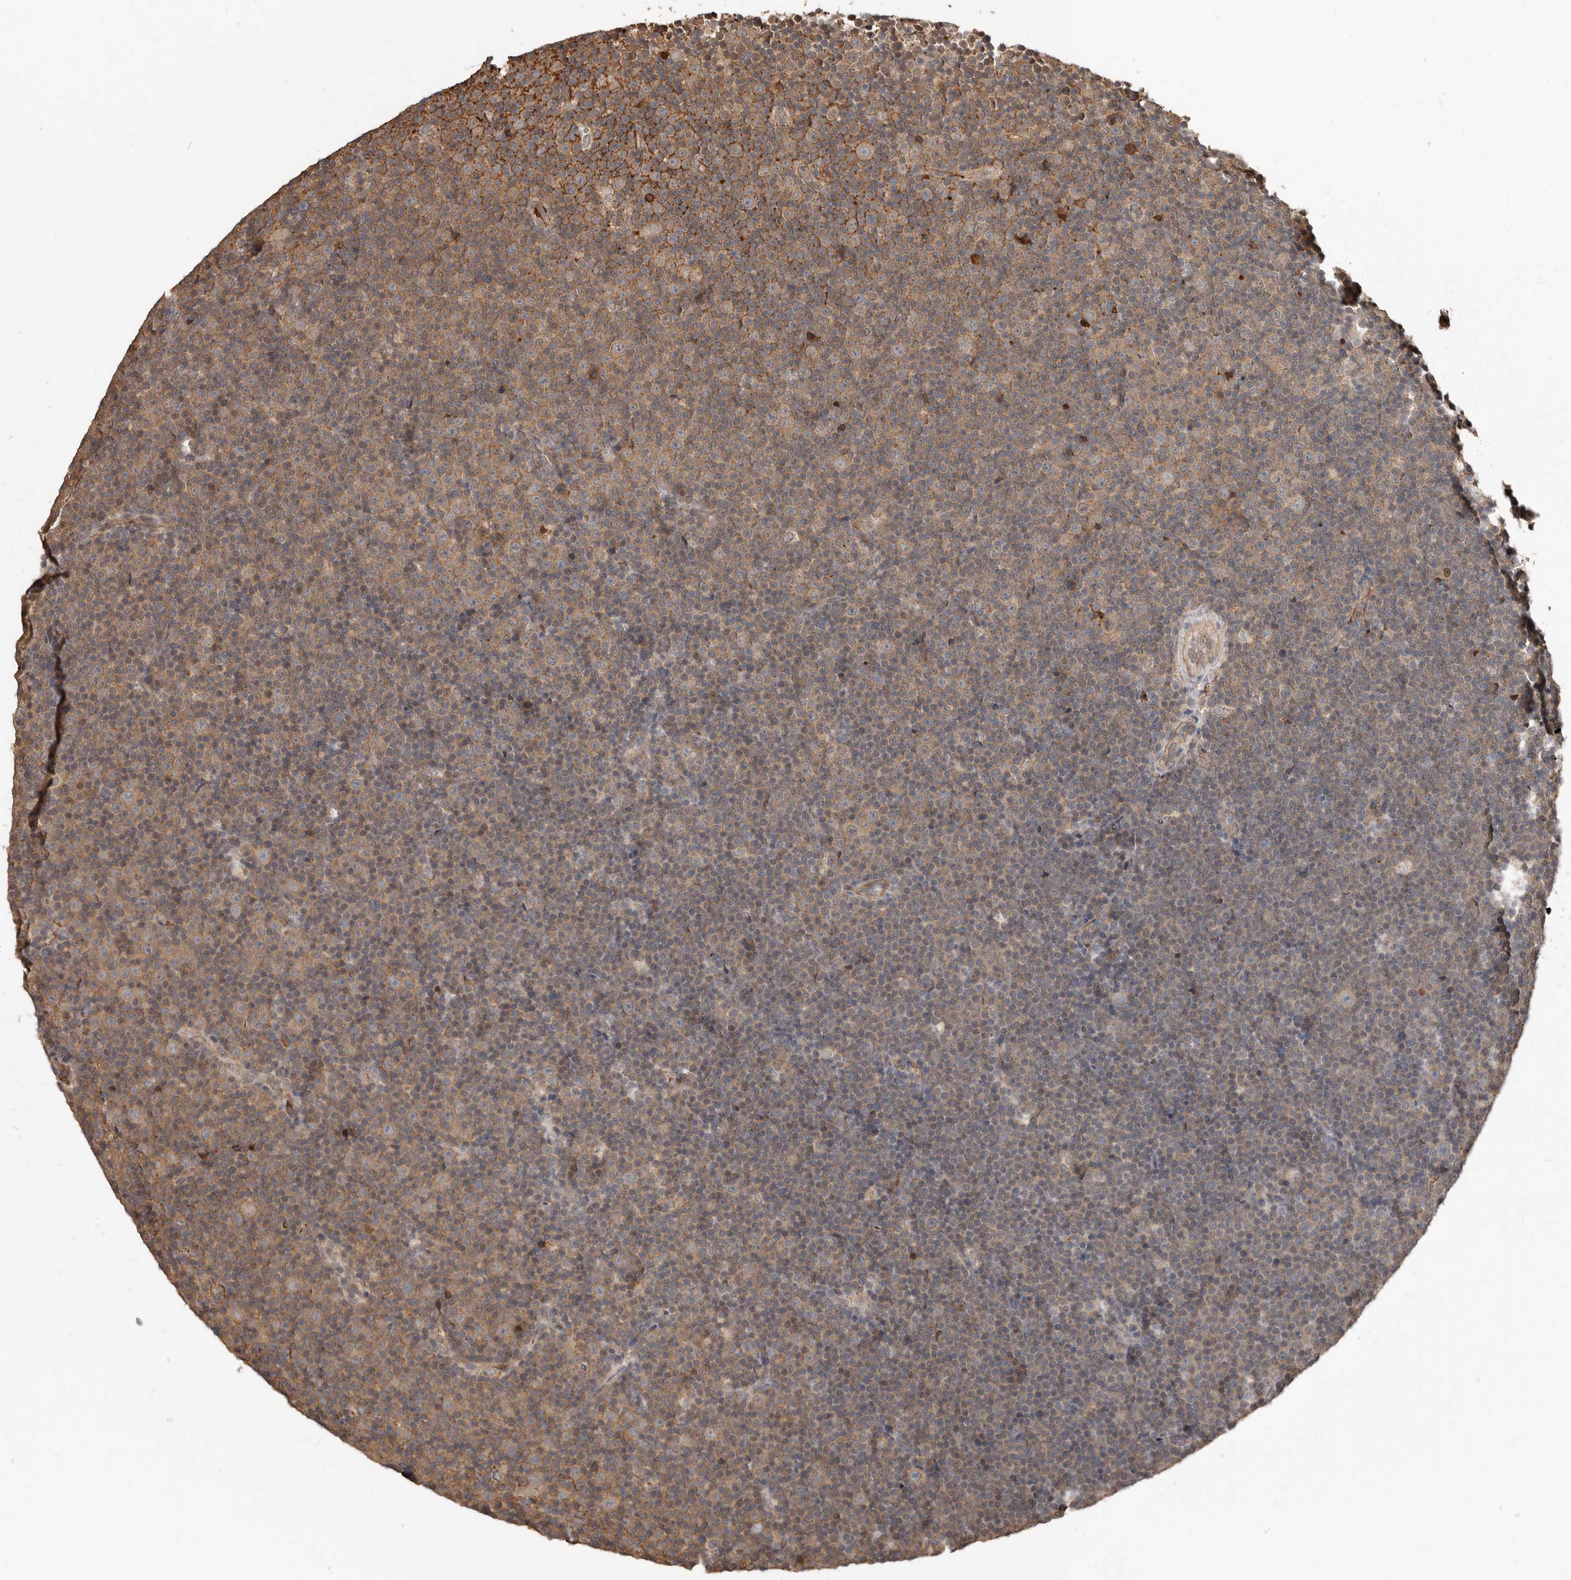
{"staining": {"intensity": "weak", "quantity": "25%-75%", "location": "cytoplasmic/membranous"}, "tissue": "lymphoma", "cell_type": "Tumor cells", "image_type": "cancer", "snomed": [{"axis": "morphology", "description": "Malignant lymphoma, non-Hodgkin's type, Low grade"}, {"axis": "topography", "description": "Lymph node"}], "caption": "IHC of human lymphoma reveals low levels of weak cytoplasmic/membranous staining in about 25%-75% of tumor cells.", "gene": "LRGUK", "patient": {"sex": "female", "age": 67}}